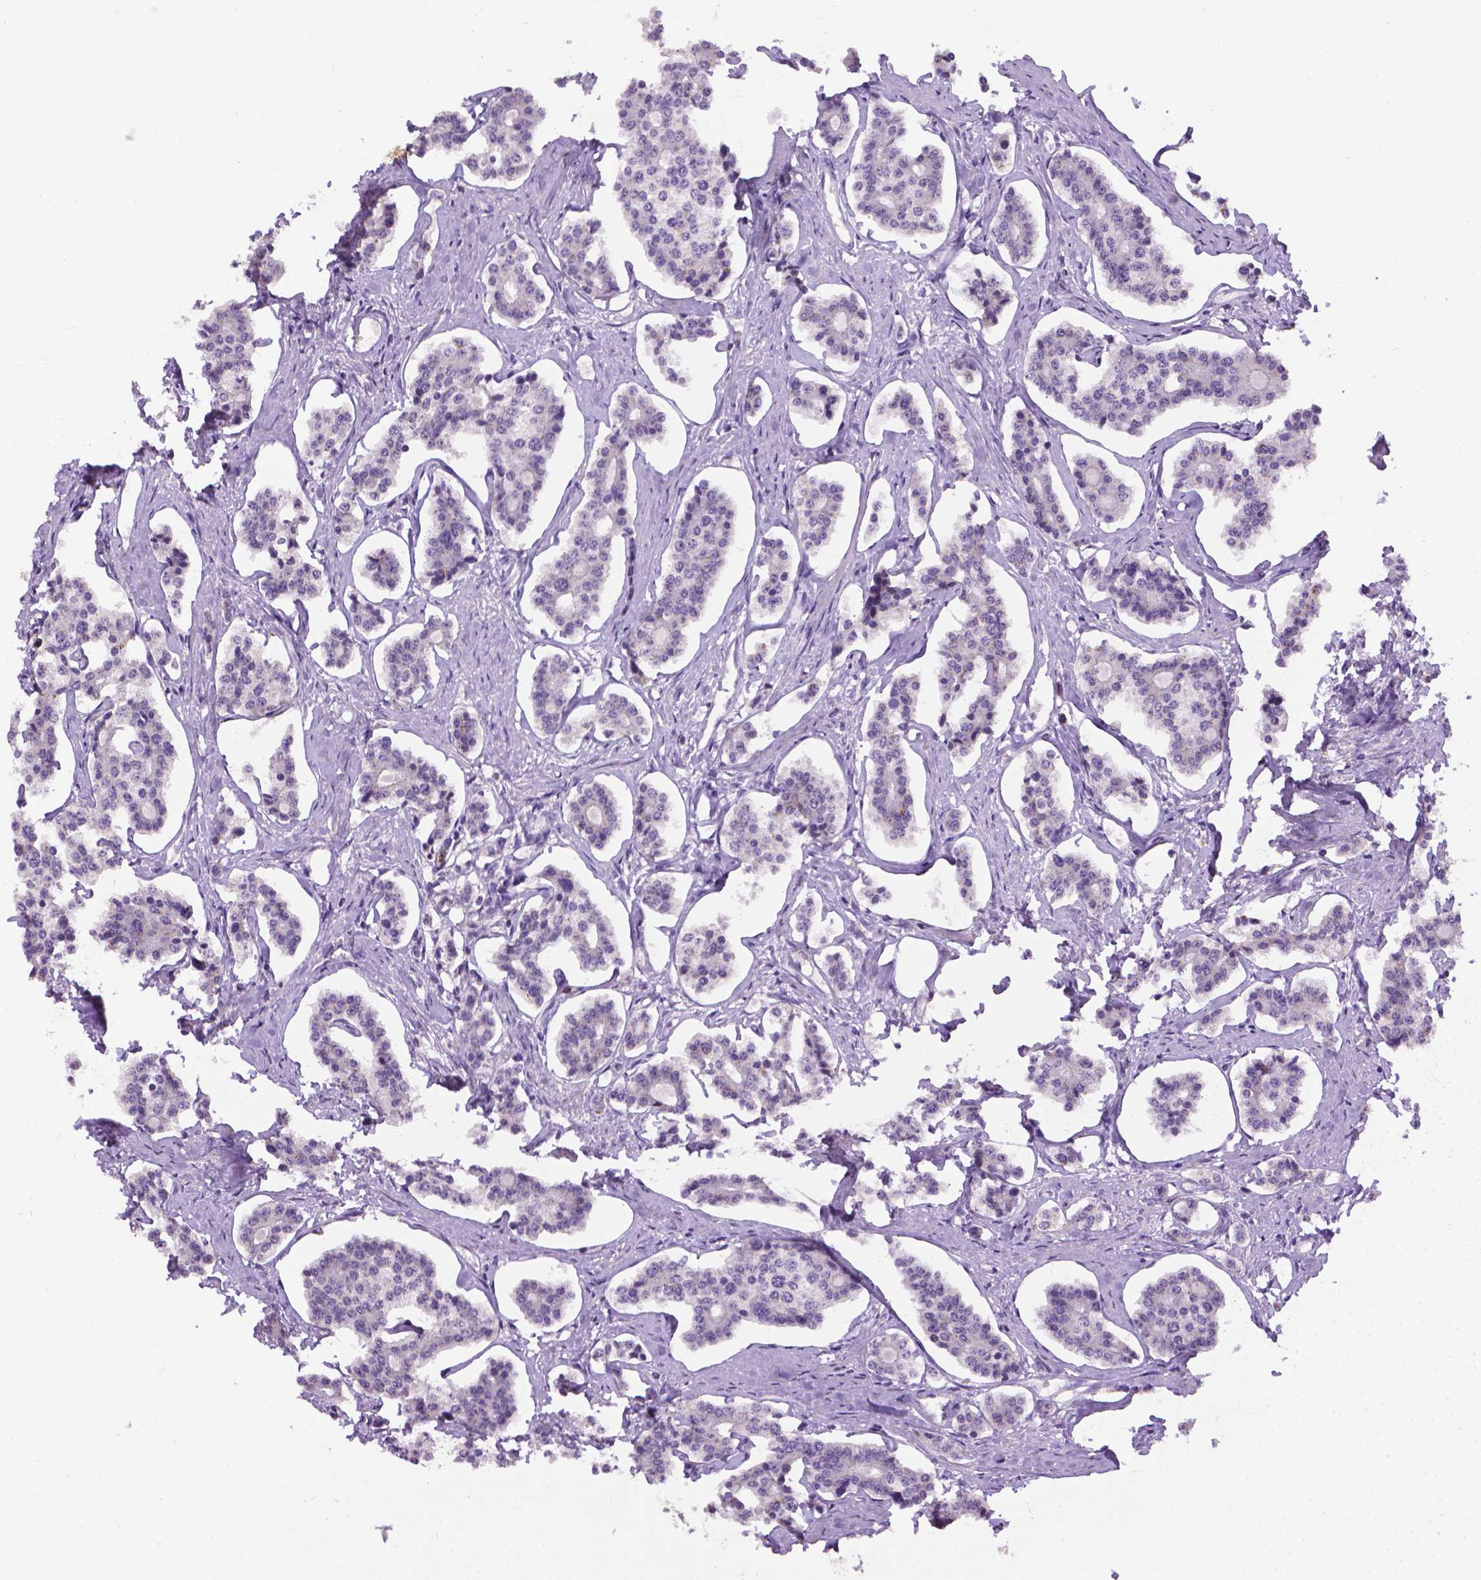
{"staining": {"intensity": "negative", "quantity": "none", "location": "none"}, "tissue": "carcinoid", "cell_type": "Tumor cells", "image_type": "cancer", "snomed": [{"axis": "morphology", "description": "Carcinoid, malignant, NOS"}, {"axis": "topography", "description": "Small intestine"}], "caption": "Tumor cells show no significant protein expression in carcinoid (malignant). (IHC, brightfield microscopy, high magnification).", "gene": "CDKN2D", "patient": {"sex": "female", "age": 65}}